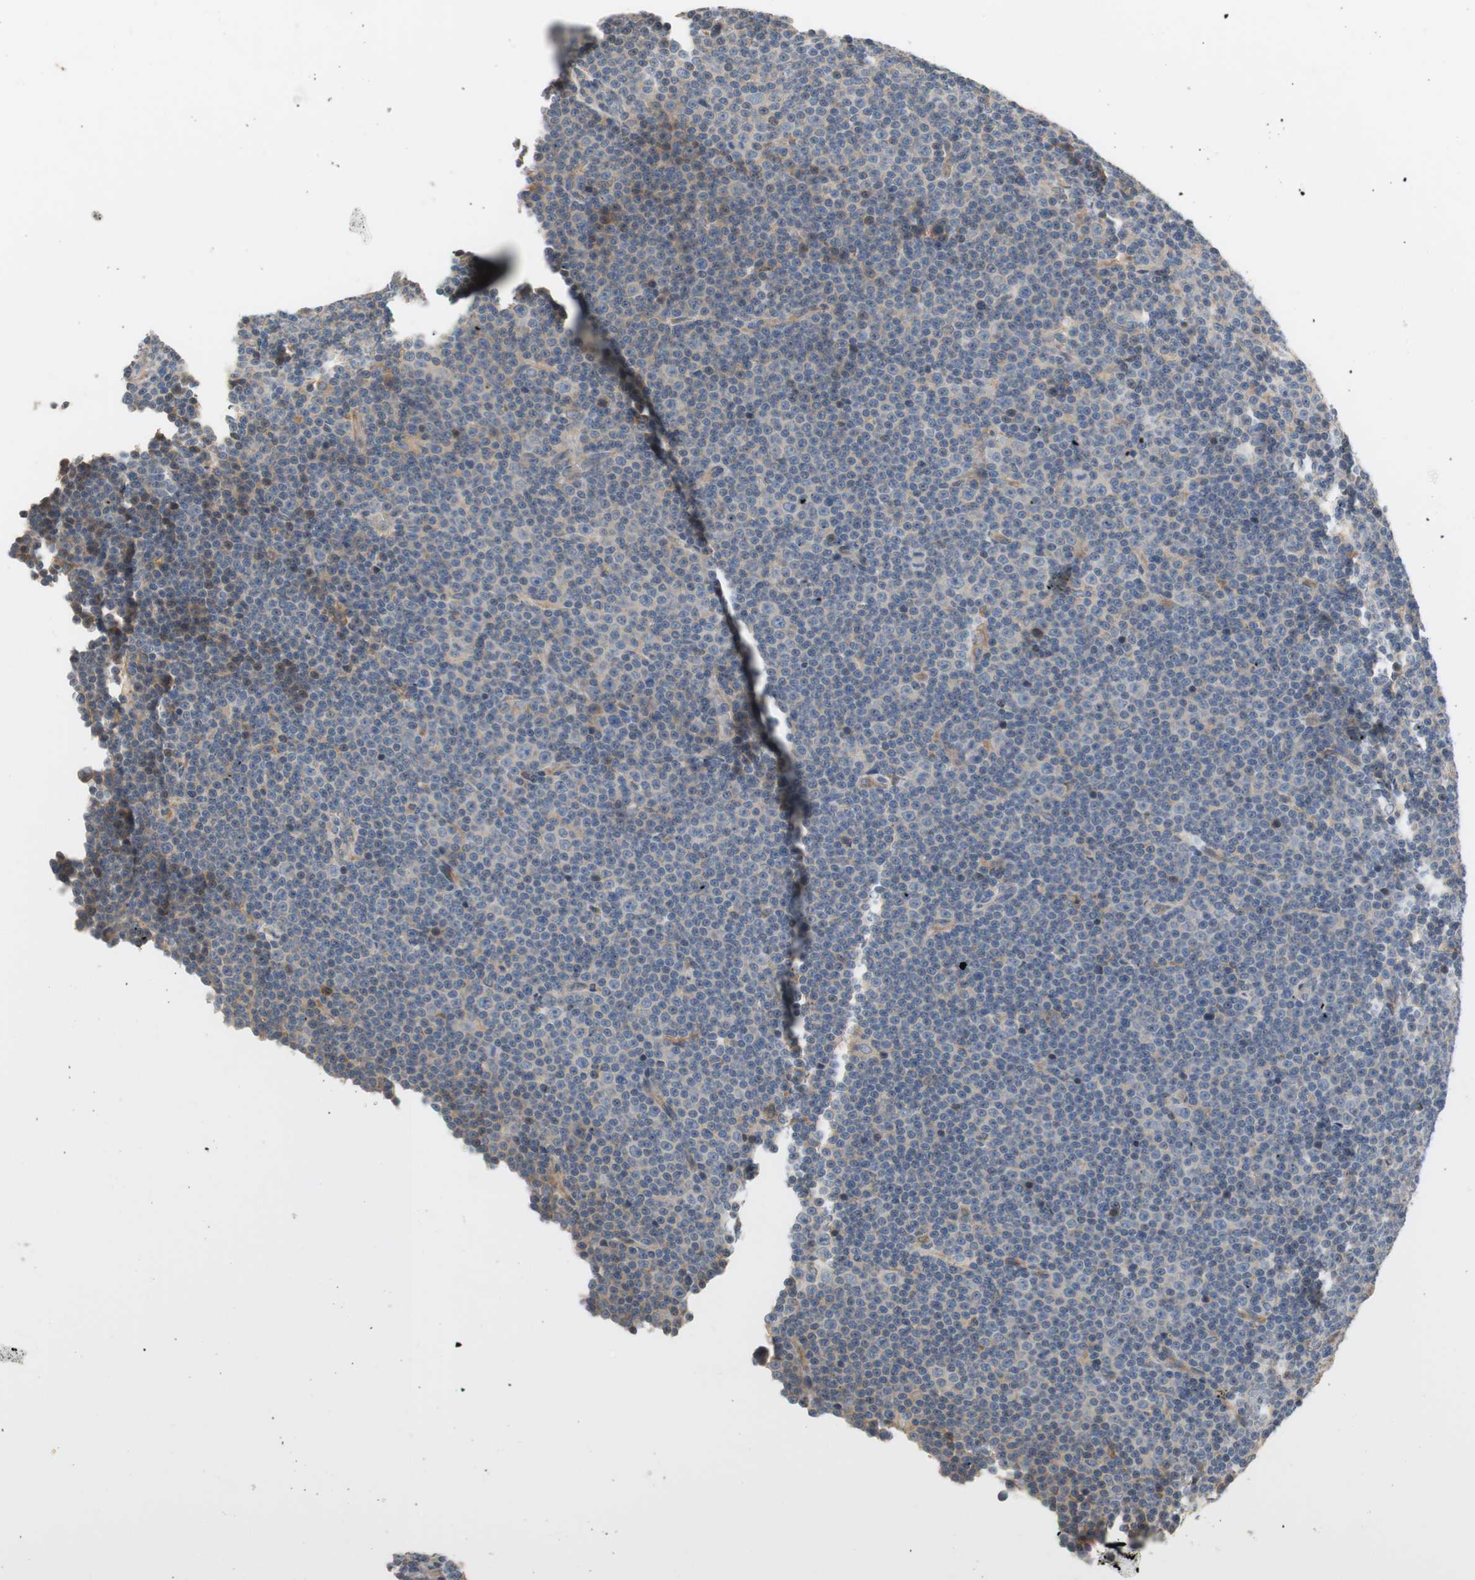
{"staining": {"intensity": "negative", "quantity": "none", "location": "none"}, "tissue": "lymphoma", "cell_type": "Tumor cells", "image_type": "cancer", "snomed": [{"axis": "morphology", "description": "Malignant lymphoma, non-Hodgkin's type, Low grade"}, {"axis": "topography", "description": "Lymph node"}], "caption": "Micrograph shows no significant protein positivity in tumor cells of low-grade malignant lymphoma, non-Hodgkin's type.", "gene": "C4A", "patient": {"sex": "female", "age": 67}}